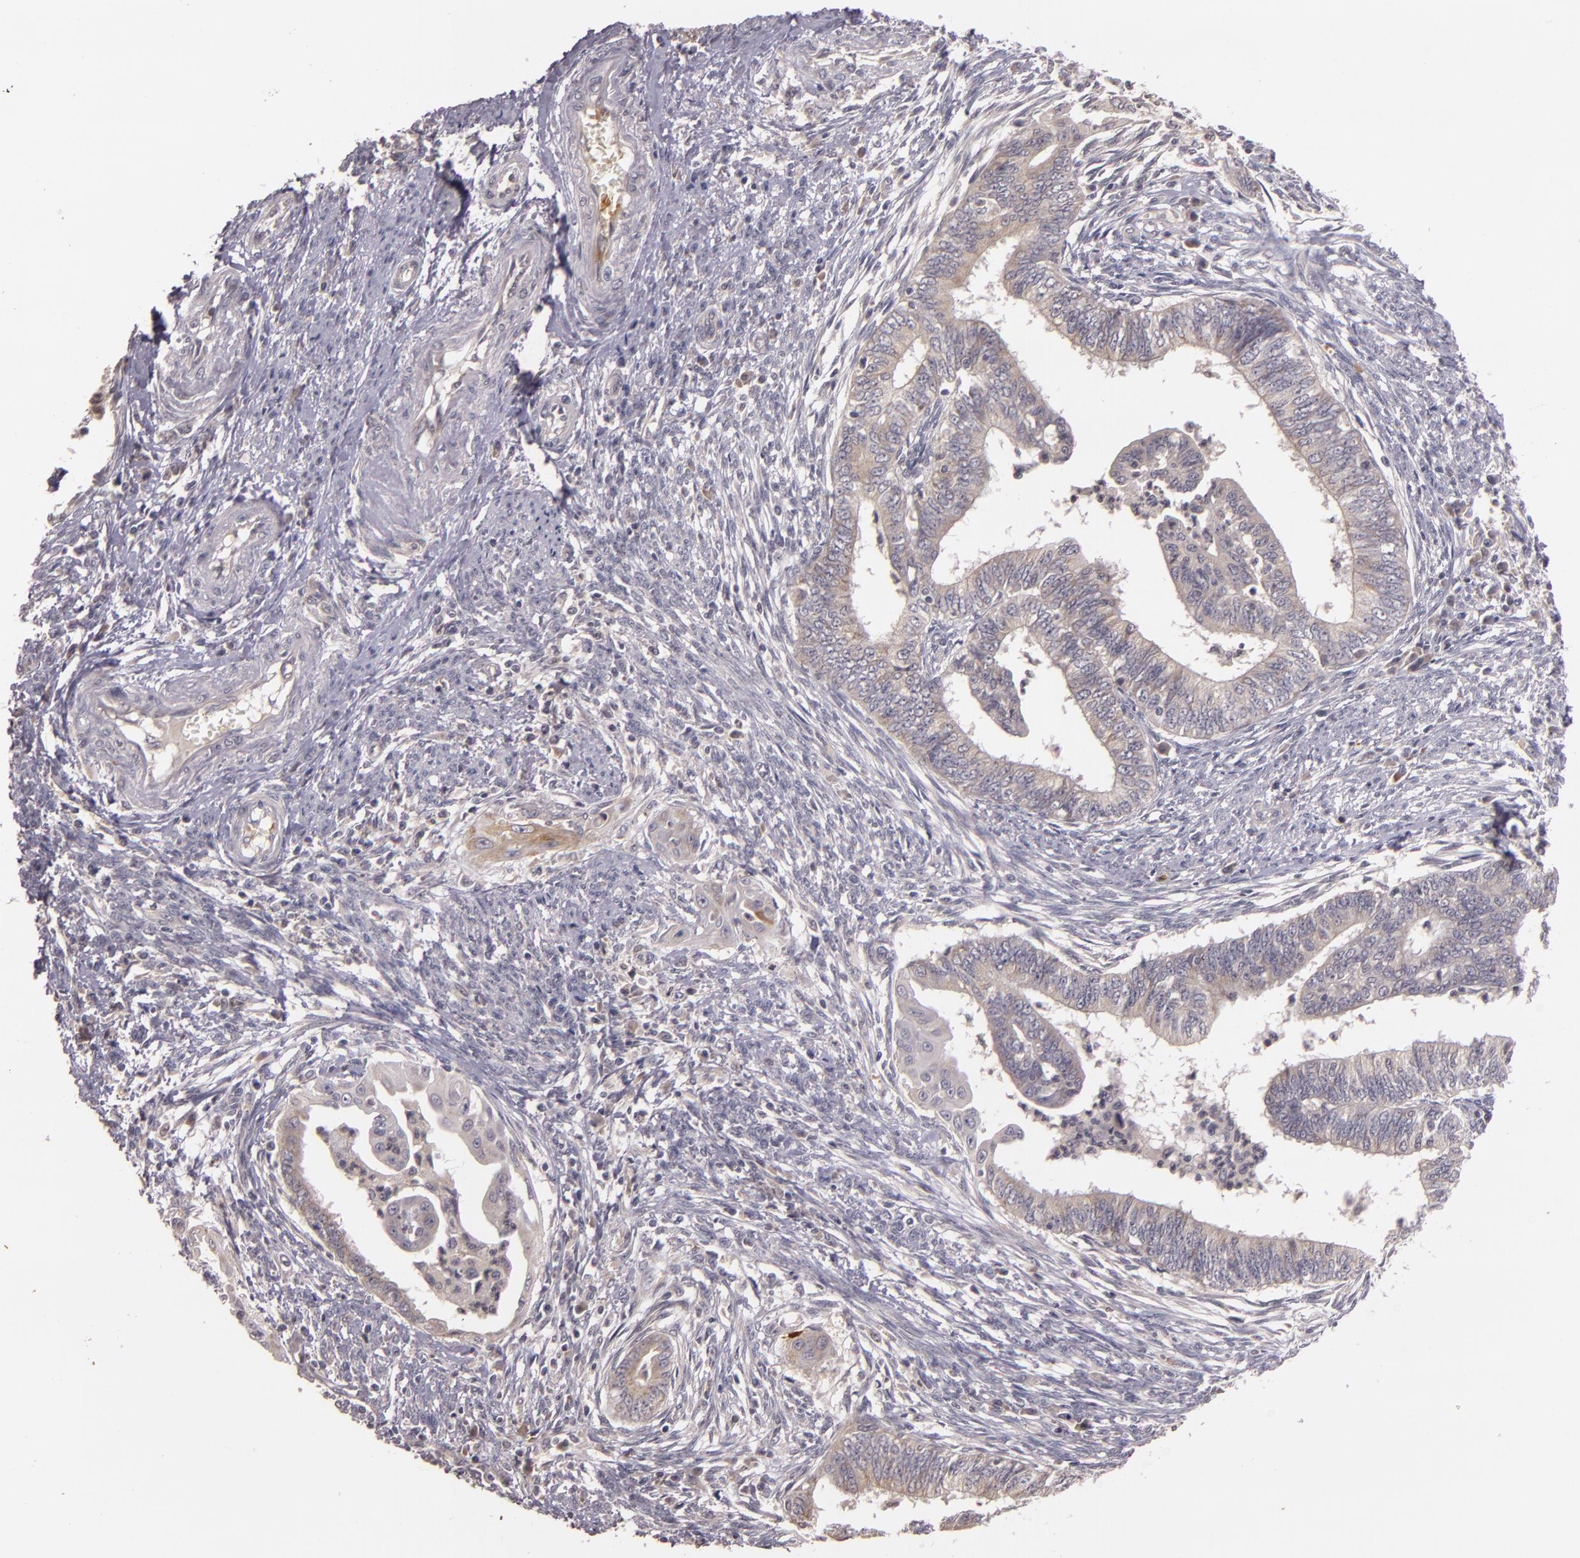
{"staining": {"intensity": "negative", "quantity": "none", "location": "none"}, "tissue": "endometrial cancer", "cell_type": "Tumor cells", "image_type": "cancer", "snomed": [{"axis": "morphology", "description": "Adenocarcinoma, NOS"}, {"axis": "topography", "description": "Endometrium"}], "caption": "Immunohistochemistry image of endometrial cancer stained for a protein (brown), which reveals no positivity in tumor cells.", "gene": "TFF1", "patient": {"sex": "female", "age": 66}}